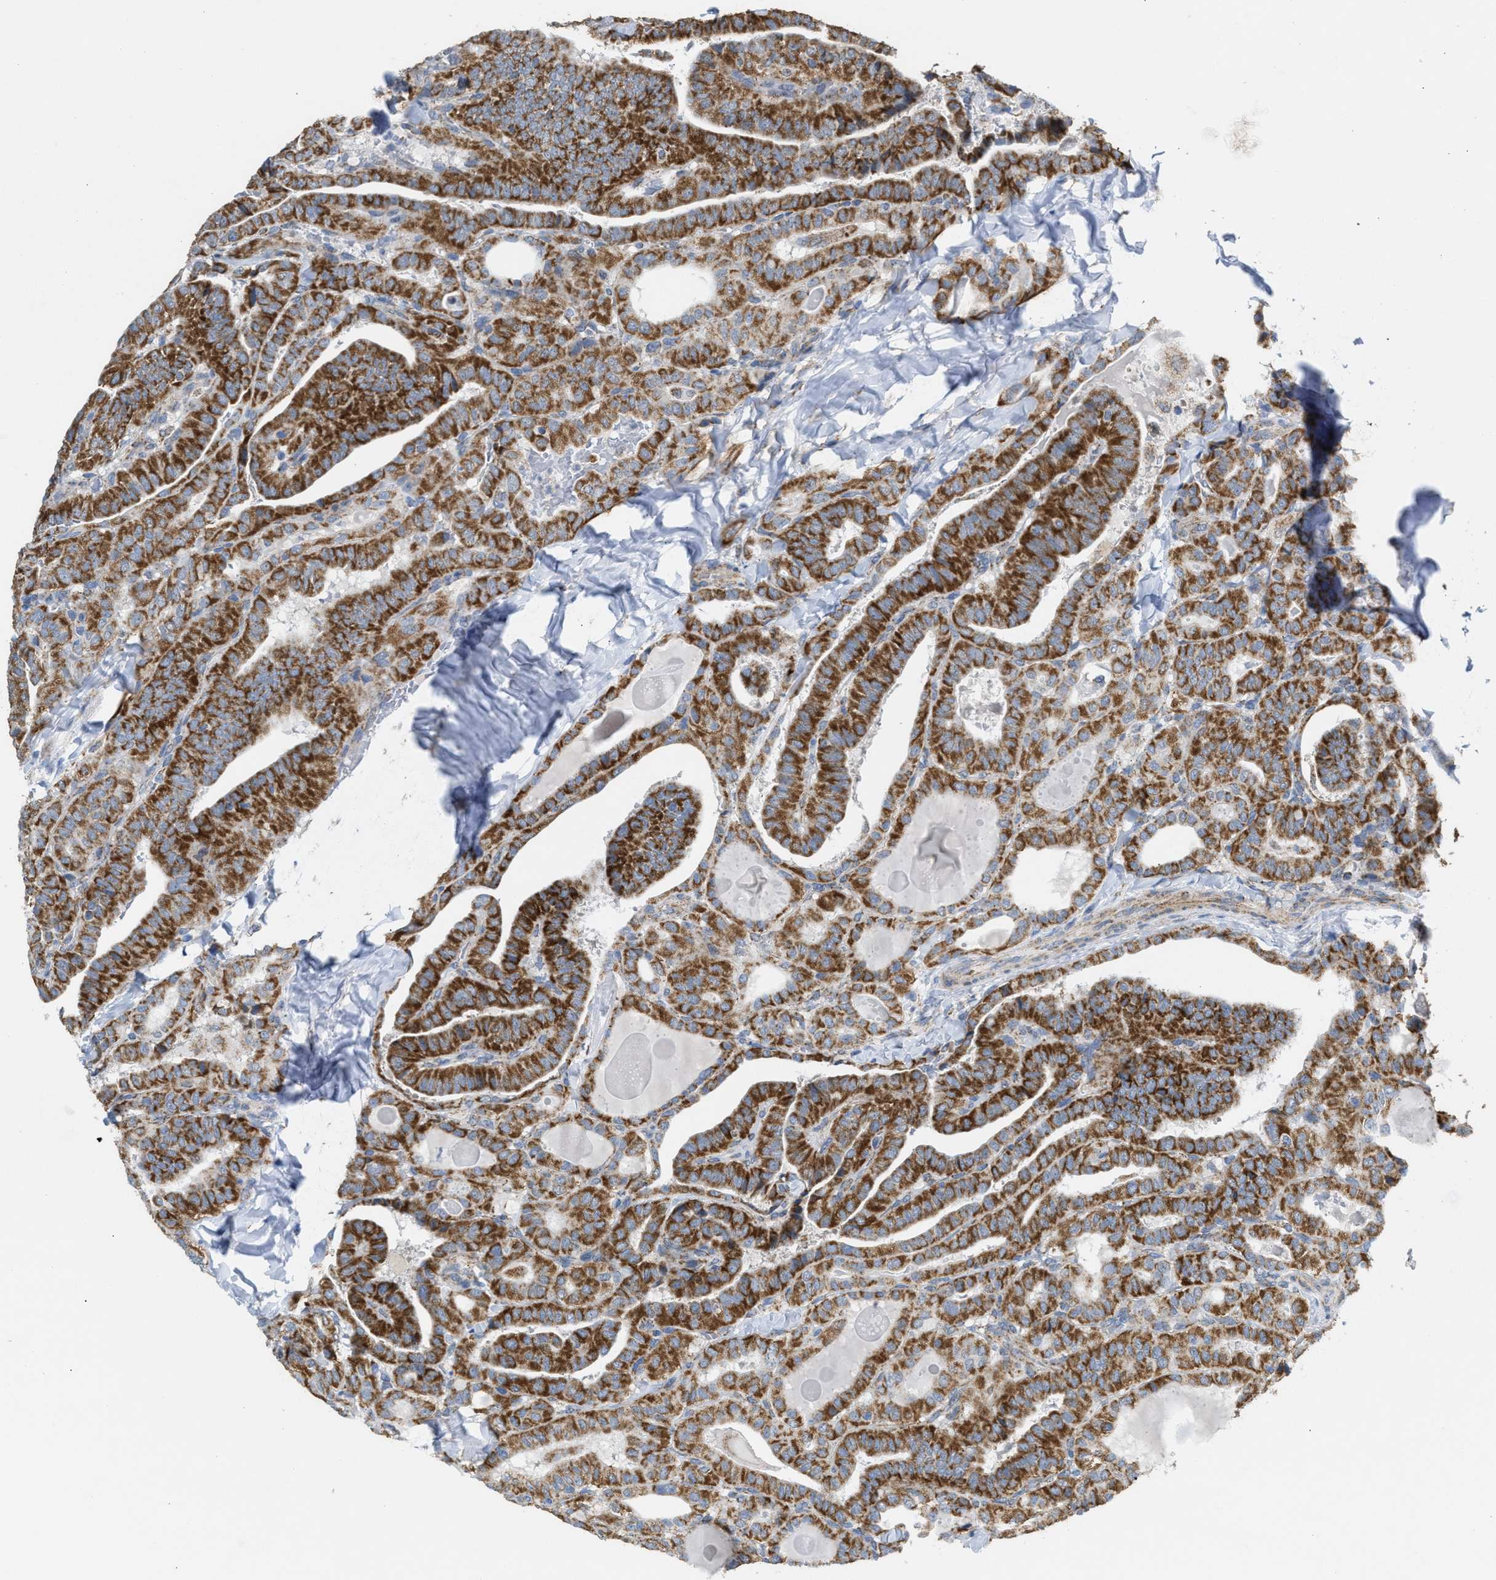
{"staining": {"intensity": "strong", "quantity": ">75%", "location": "cytoplasmic/membranous"}, "tissue": "thyroid cancer", "cell_type": "Tumor cells", "image_type": "cancer", "snomed": [{"axis": "morphology", "description": "Papillary adenocarcinoma, NOS"}, {"axis": "topography", "description": "Thyroid gland"}], "caption": "Papillary adenocarcinoma (thyroid) tissue reveals strong cytoplasmic/membranous staining in about >75% of tumor cells, visualized by immunohistochemistry.", "gene": "TACO1", "patient": {"sex": "male", "age": 77}}